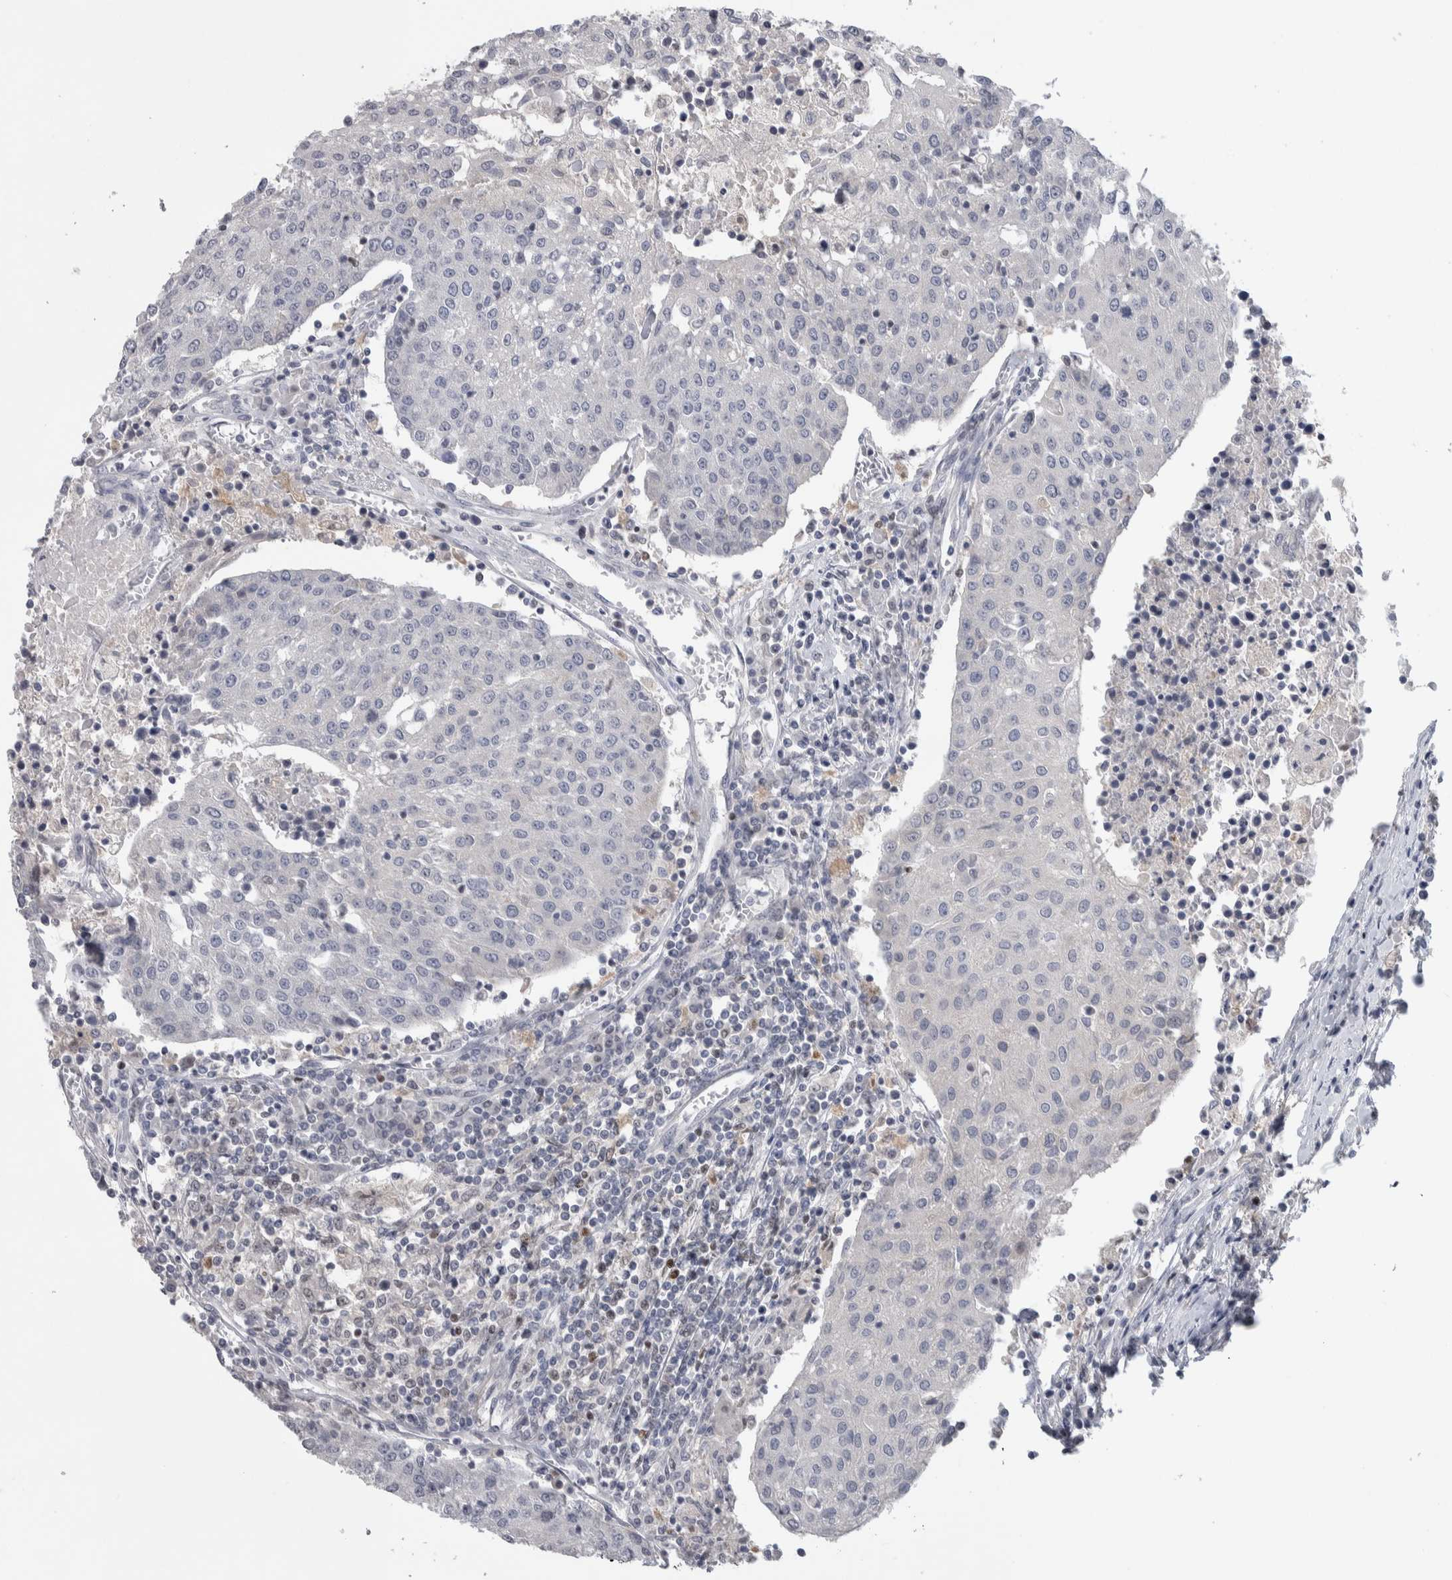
{"staining": {"intensity": "negative", "quantity": "none", "location": "none"}, "tissue": "urothelial cancer", "cell_type": "Tumor cells", "image_type": "cancer", "snomed": [{"axis": "morphology", "description": "Urothelial carcinoma, High grade"}, {"axis": "topography", "description": "Urinary bladder"}], "caption": "Protein analysis of urothelial cancer exhibits no significant positivity in tumor cells.", "gene": "NFKB2", "patient": {"sex": "female", "age": 85}}